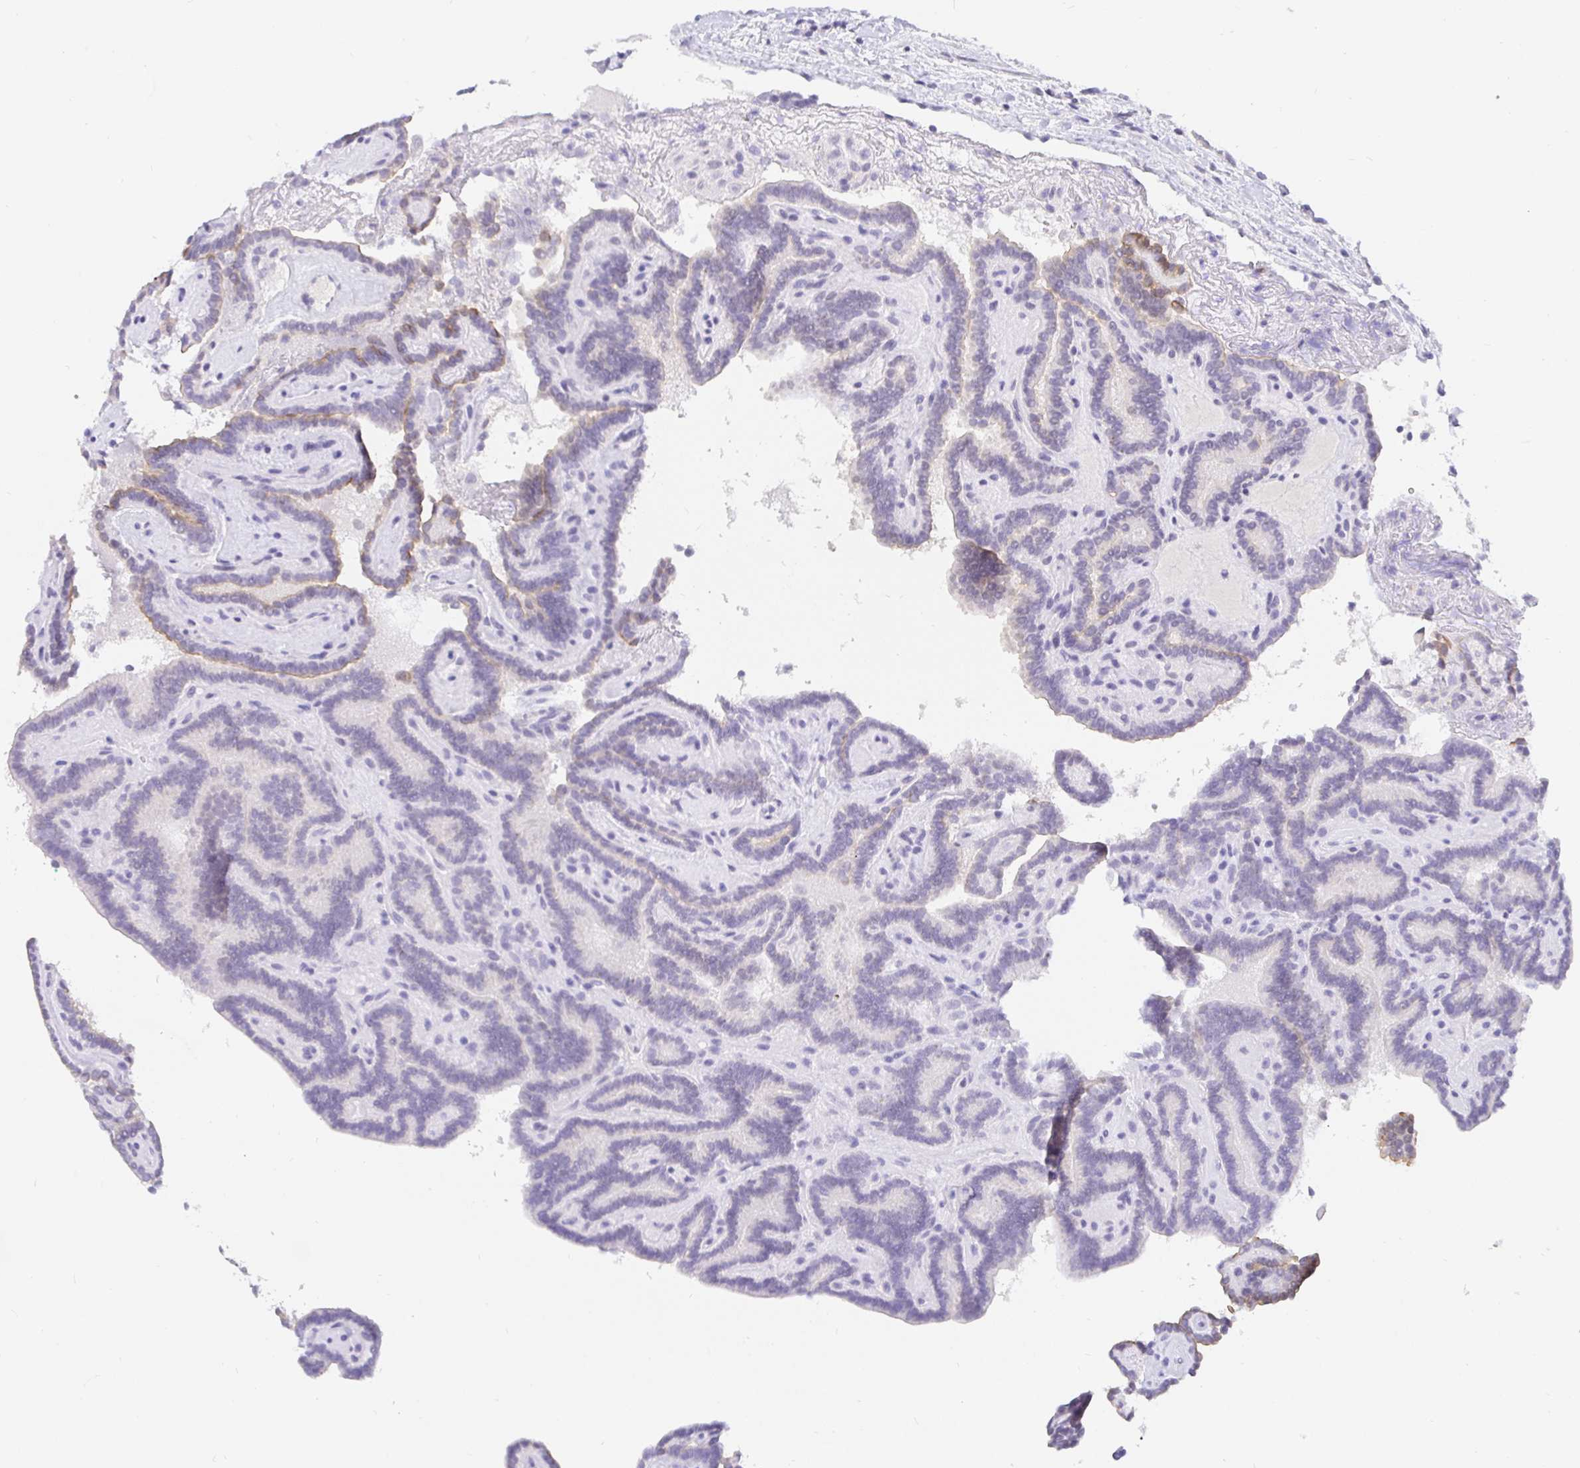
{"staining": {"intensity": "moderate", "quantity": "<25%", "location": "cytoplasmic/membranous"}, "tissue": "thyroid cancer", "cell_type": "Tumor cells", "image_type": "cancer", "snomed": [{"axis": "morphology", "description": "Papillary adenocarcinoma, NOS"}, {"axis": "topography", "description": "Thyroid gland"}], "caption": "Thyroid papillary adenocarcinoma stained with IHC demonstrates moderate cytoplasmic/membranous staining in about <25% of tumor cells.", "gene": "EZHIP", "patient": {"sex": "female", "age": 21}}